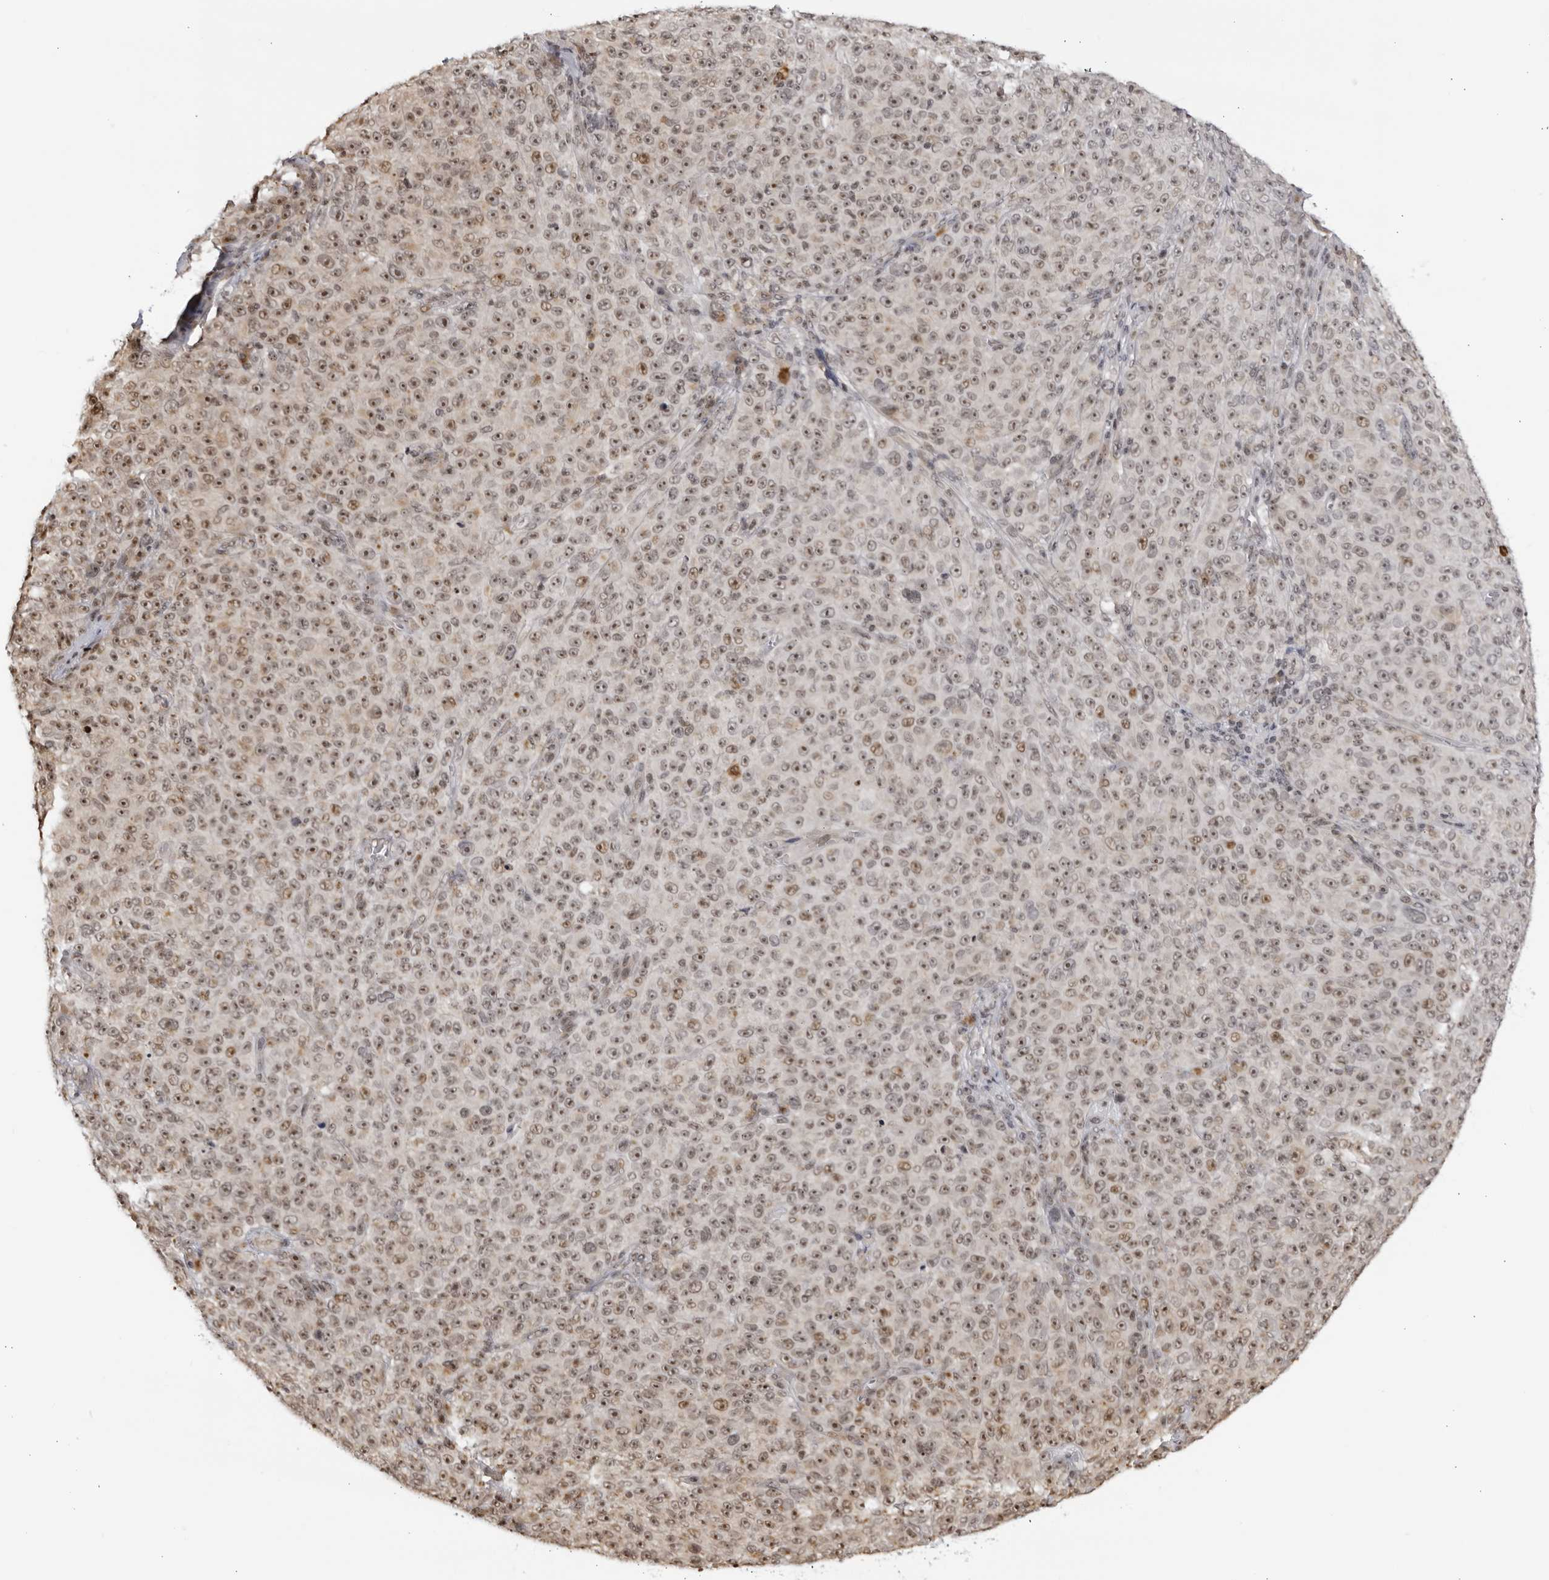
{"staining": {"intensity": "moderate", "quantity": ">75%", "location": "nuclear"}, "tissue": "melanoma", "cell_type": "Tumor cells", "image_type": "cancer", "snomed": [{"axis": "morphology", "description": "Malignant melanoma, NOS"}, {"axis": "topography", "description": "Skin"}], "caption": "Human malignant melanoma stained for a protein (brown) displays moderate nuclear positive staining in about >75% of tumor cells.", "gene": "RASGEF1C", "patient": {"sex": "female", "age": 82}}